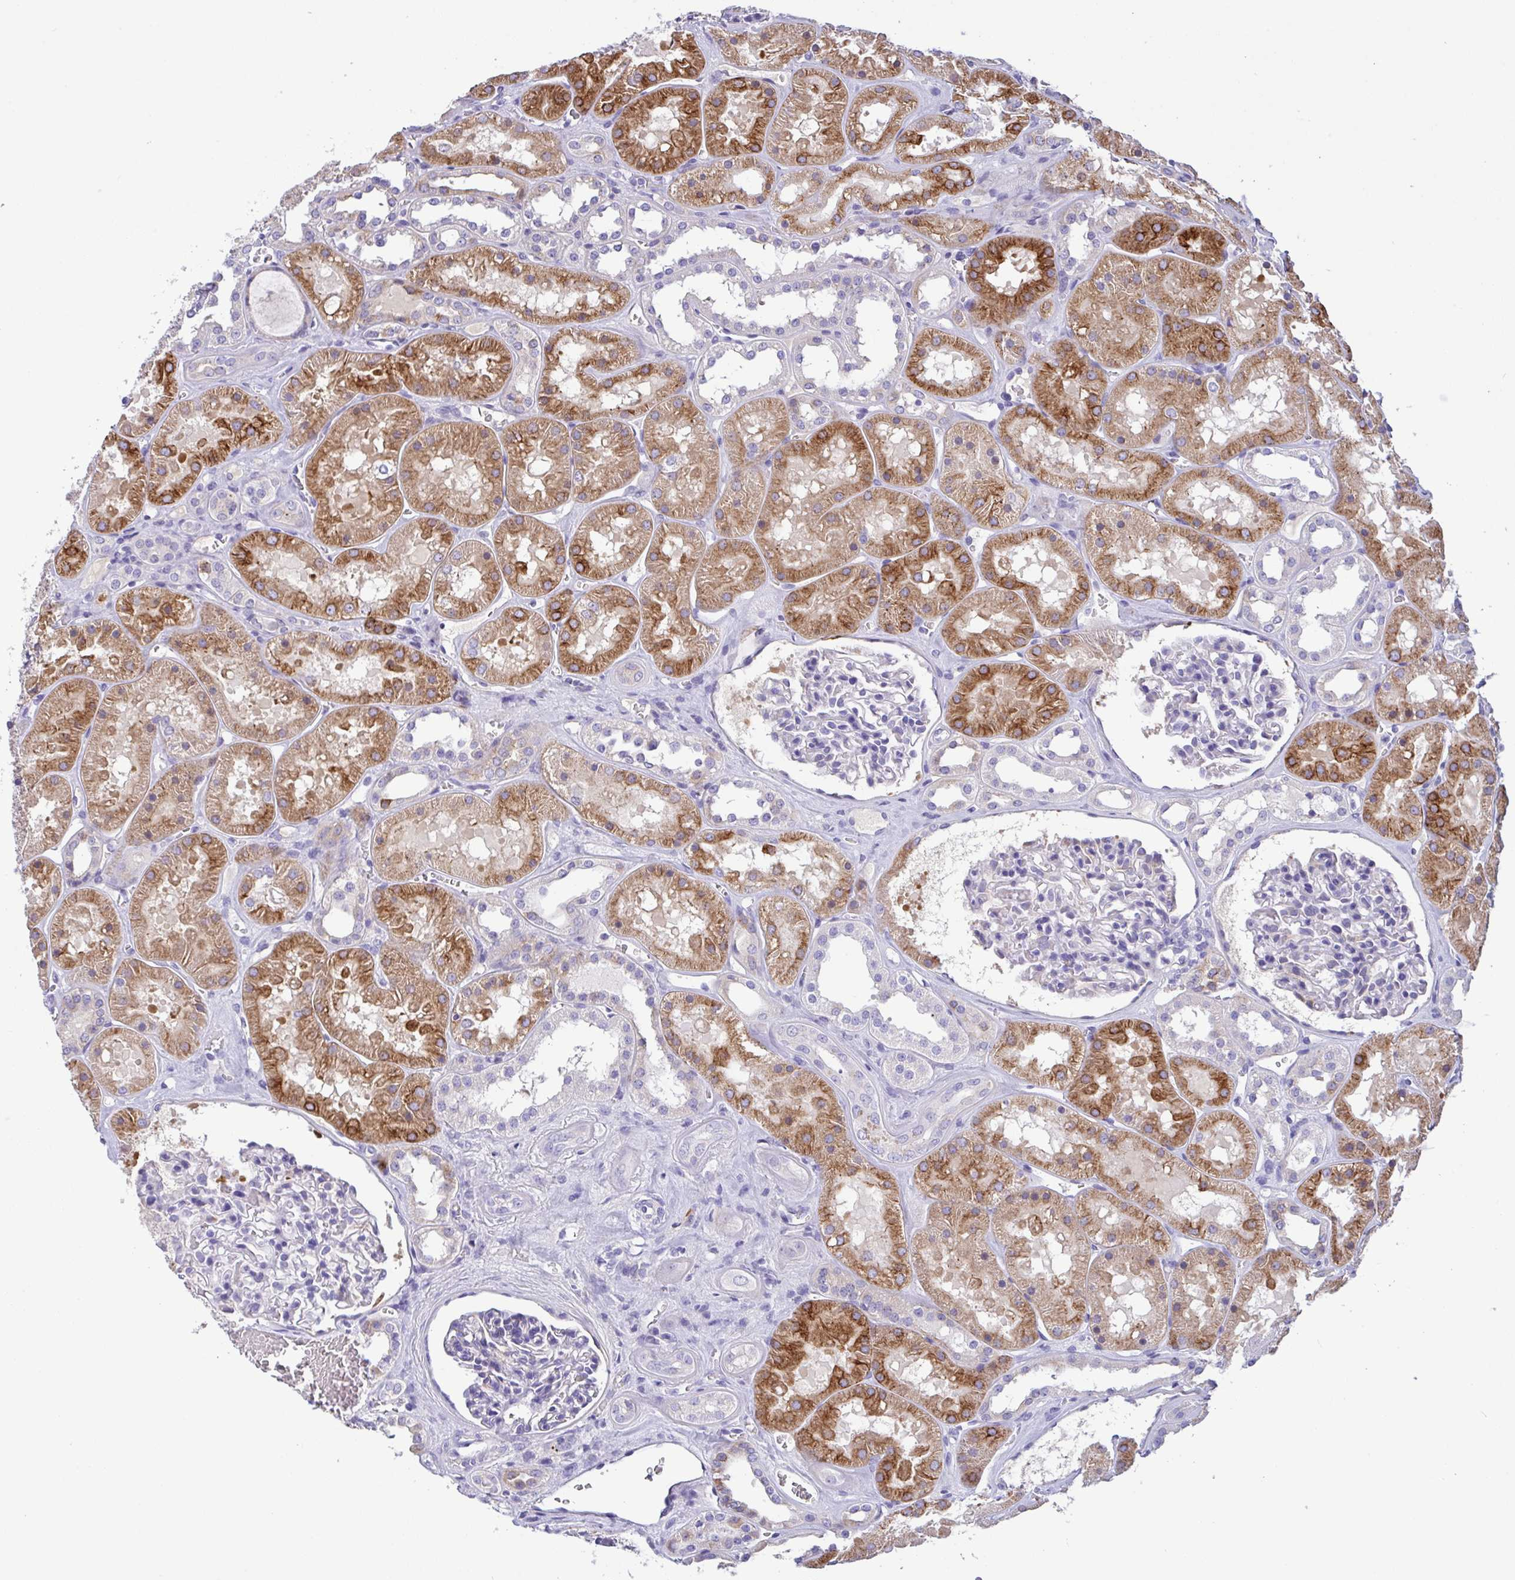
{"staining": {"intensity": "moderate", "quantity": "<25%", "location": "cytoplasmic/membranous"}, "tissue": "kidney", "cell_type": "Cells in glomeruli", "image_type": "normal", "snomed": [{"axis": "morphology", "description": "Normal tissue, NOS"}, {"axis": "topography", "description": "Kidney"}], "caption": "Approximately <25% of cells in glomeruli in normal human kidney demonstrate moderate cytoplasmic/membranous protein staining as visualized by brown immunohistochemical staining.", "gene": "FBXL20", "patient": {"sex": "female", "age": 41}}